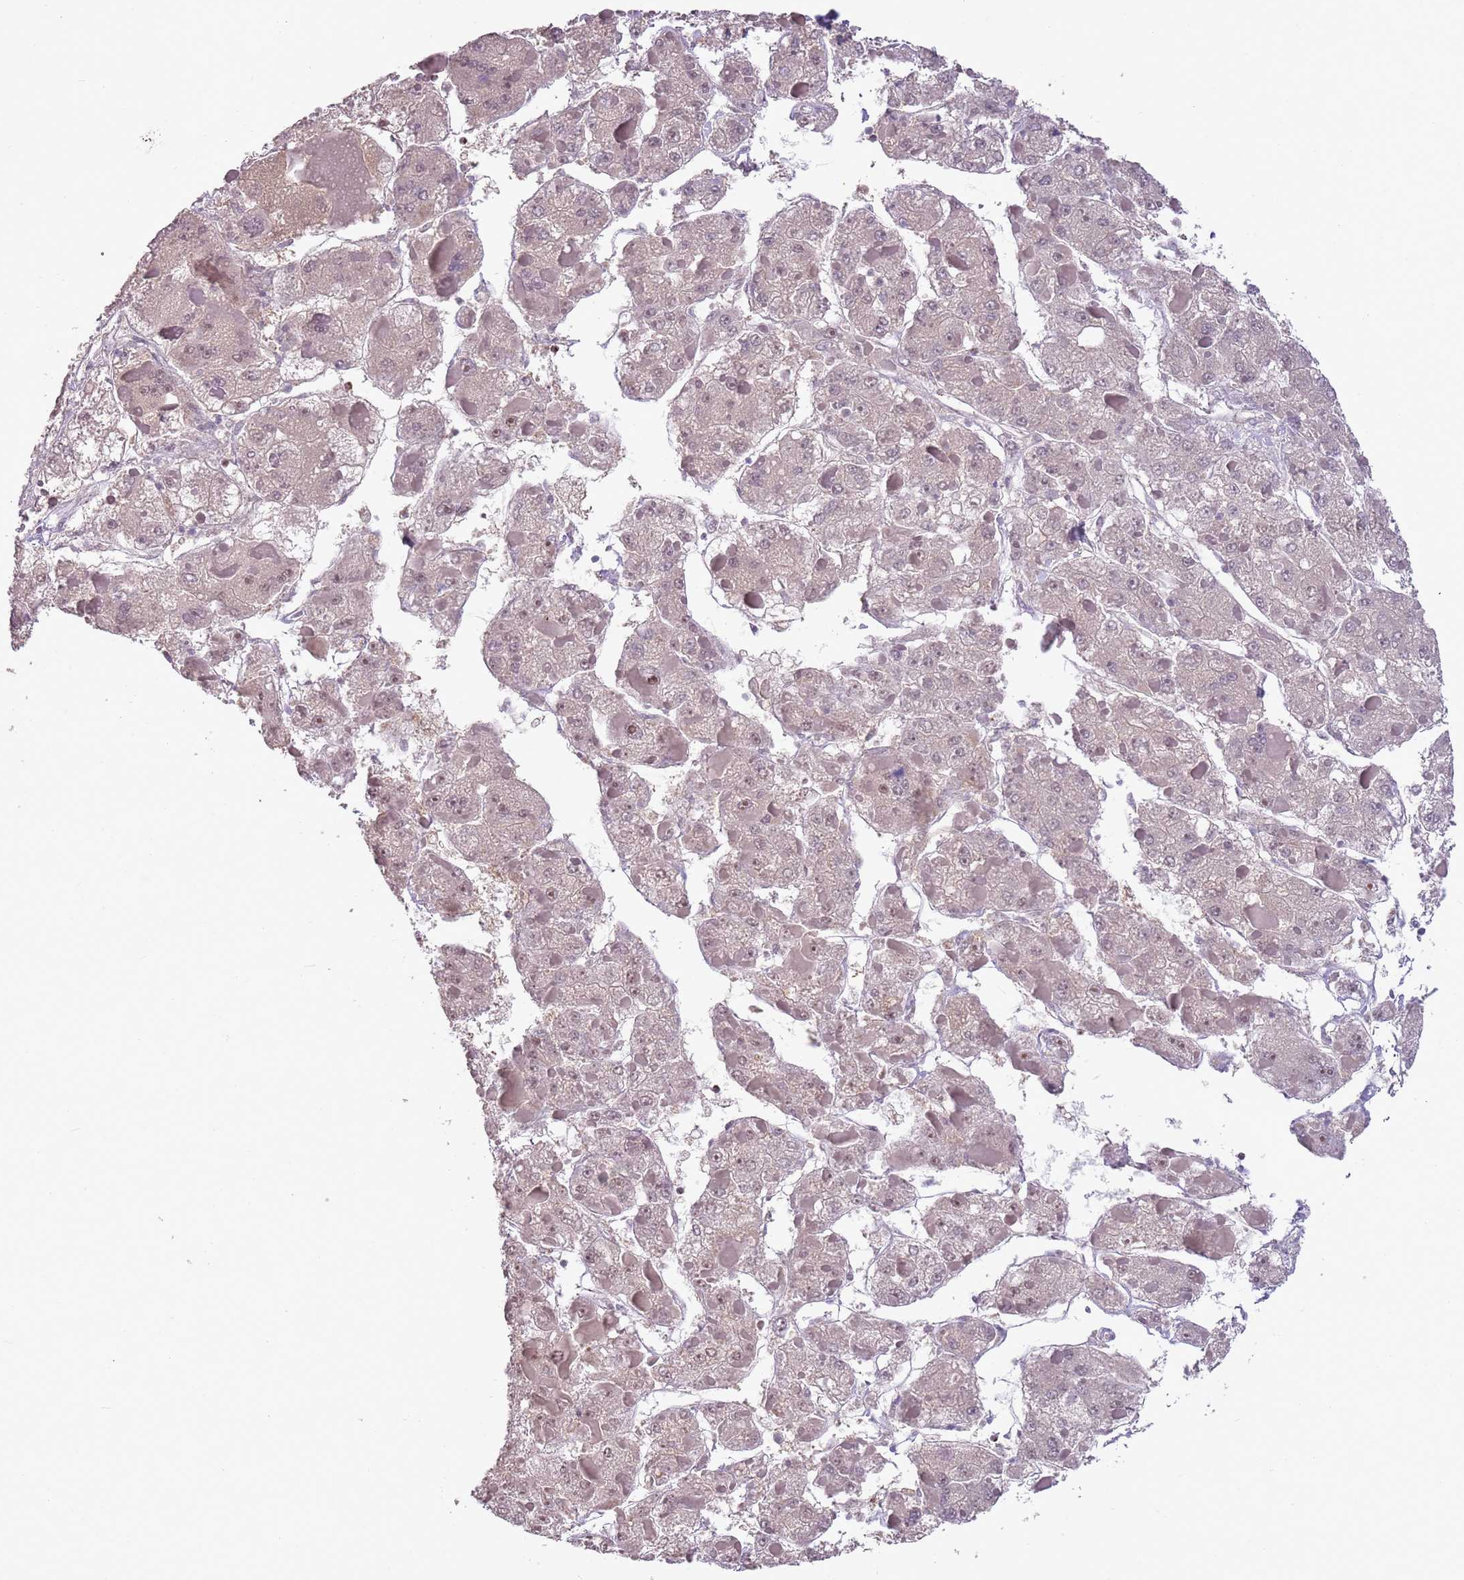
{"staining": {"intensity": "negative", "quantity": "none", "location": "none"}, "tissue": "liver cancer", "cell_type": "Tumor cells", "image_type": "cancer", "snomed": [{"axis": "morphology", "description": "Carcinoma, Hepatocellular, NOS"}, {"axis": "topography", "description": "Liver"}], "caption": "Immunohistochemical staining of liver cancer (hepatocellular carcinoma) shows no significant expression in tumor cells.", "gene": "SKOR2", "patient": {"sex": "female", "age": 73}}